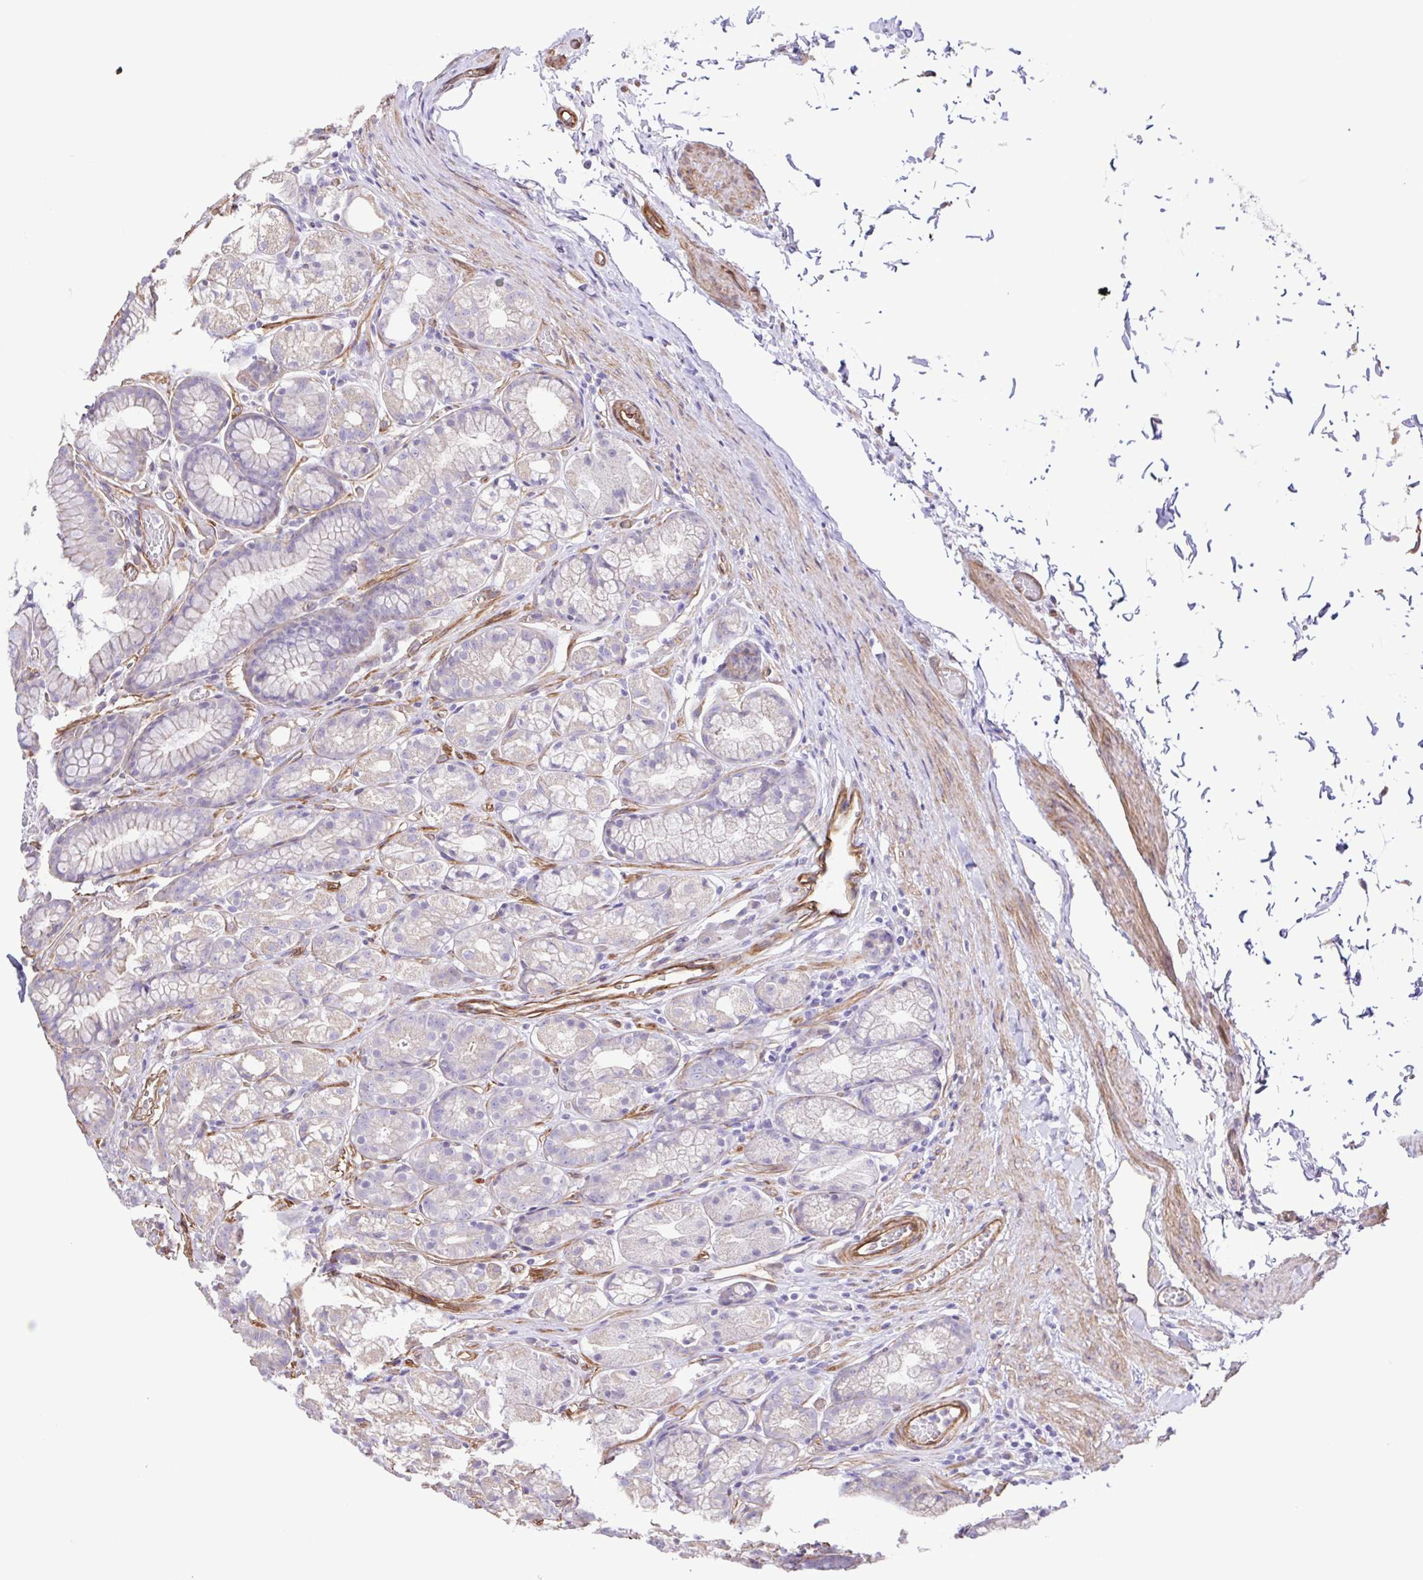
{"staining": {"intensity": "weak", "quantity": "<25%", "location": "cytoplasmic/membranous"}, "tissue": "stomach", "cell_type": "Glandular cells", "image_type": "normal", "snomed": [{"axis": "morphology", "description": "Normal tissue, NOS"}, {"axis": "topography", "description": "Stomach"}], "caption": "The immunohistochemistry image has no significant expression in glandular cells of stomach.", "gene": "FLT1", "patient": {"sex": "male", "age": 70}}